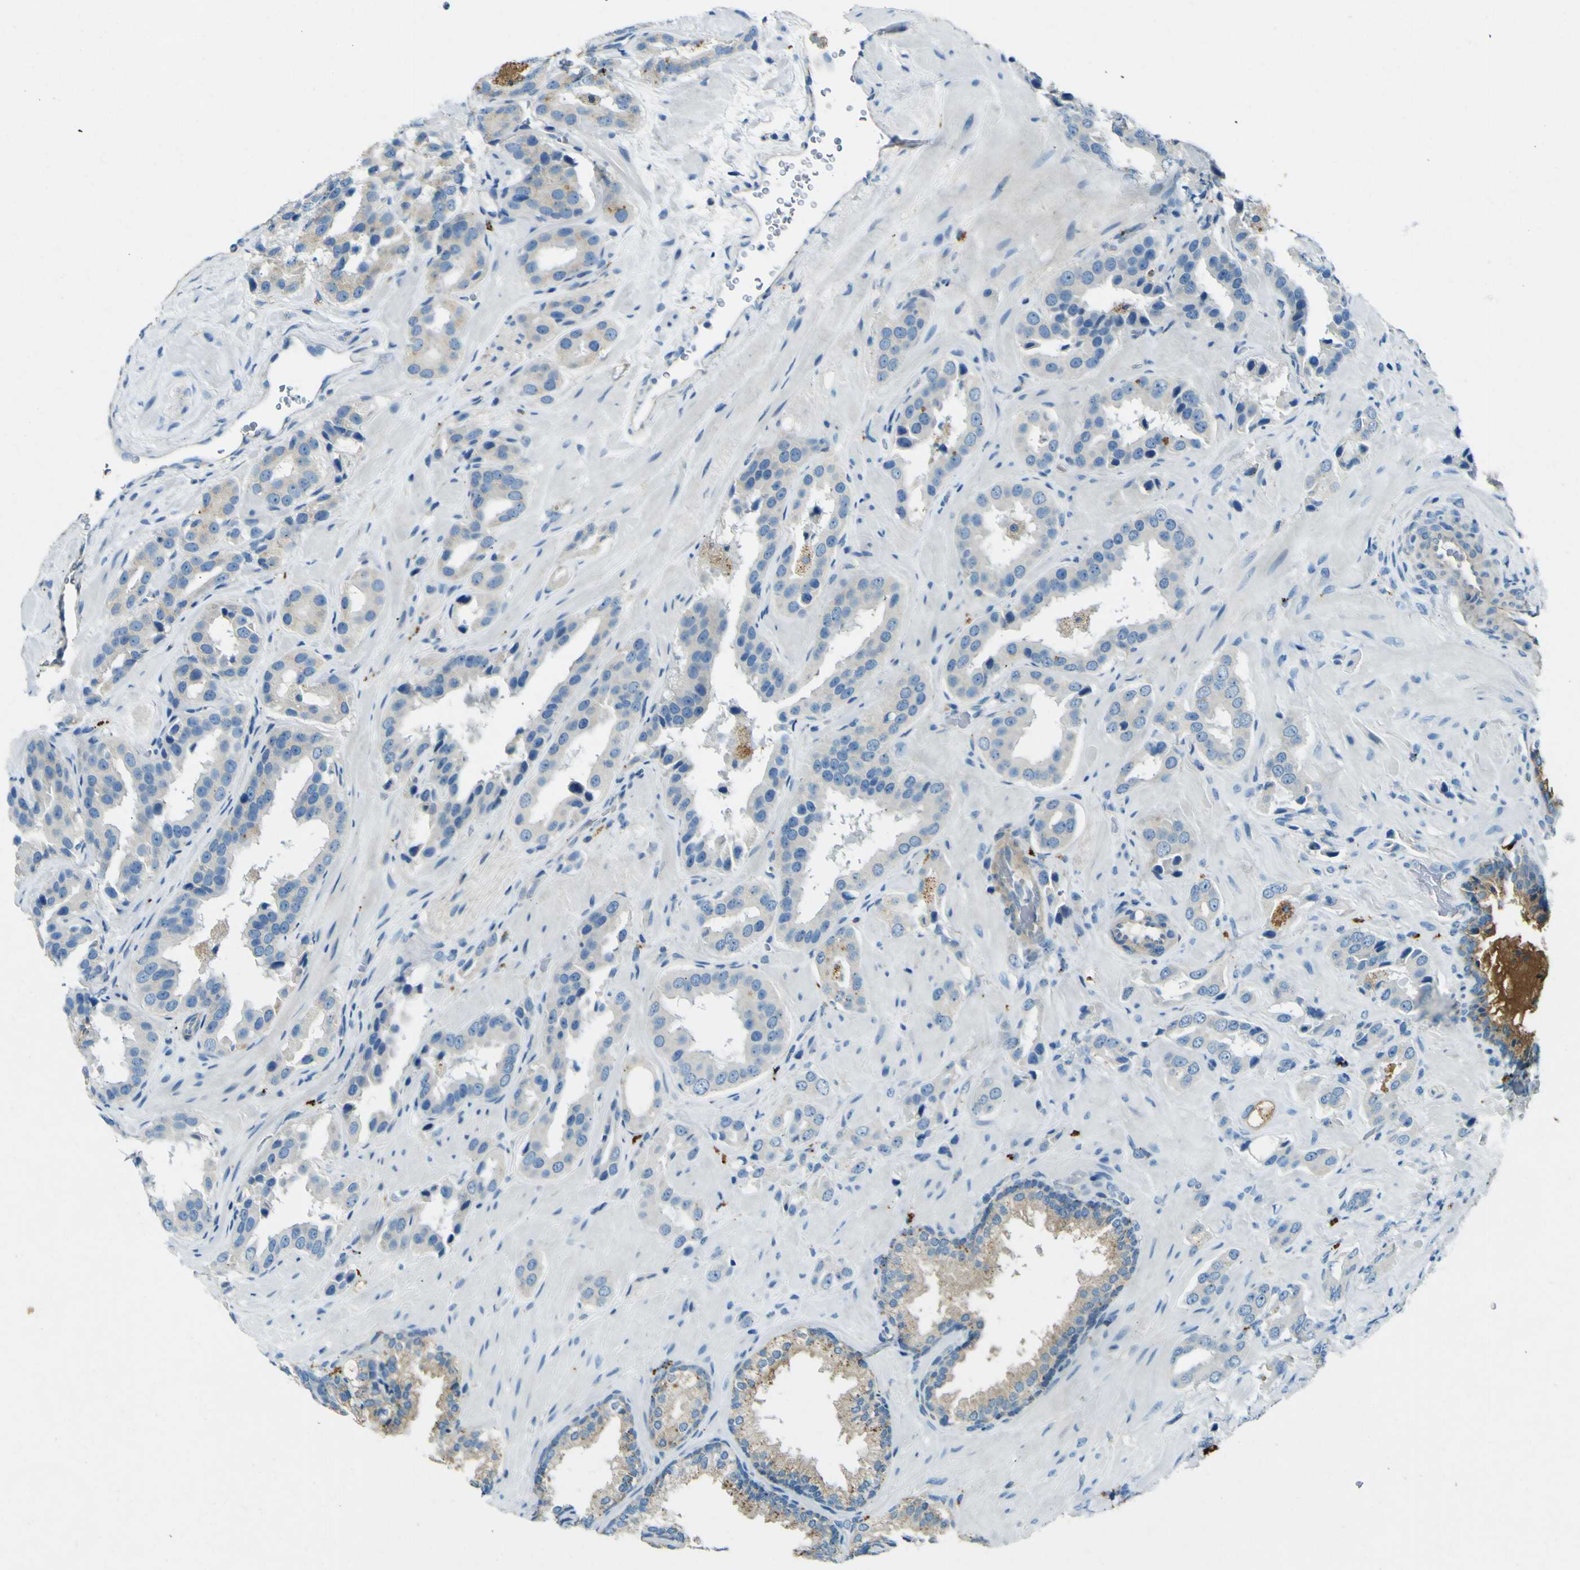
{"staining": {"intensity": "negative", "quantity": "none", "location": "none"}, "tissue": "prostate cancer", "cell_type": "Tumor cells", "image_type": "cancer", "snomed": [{"axis": "morphology", "description": "Adenocarcinoma, High grade"}, {"axis": "topography", "description": "Prostate"}], "caption": "High magnification brightfield microscopy of prostate cancer stained with DAB (brown) and counterstained with hematoxylin (blue): tumor cells show no significant positivity.", "gene": "PDE9A", "patient": {"sex": "male", "age": 64}}